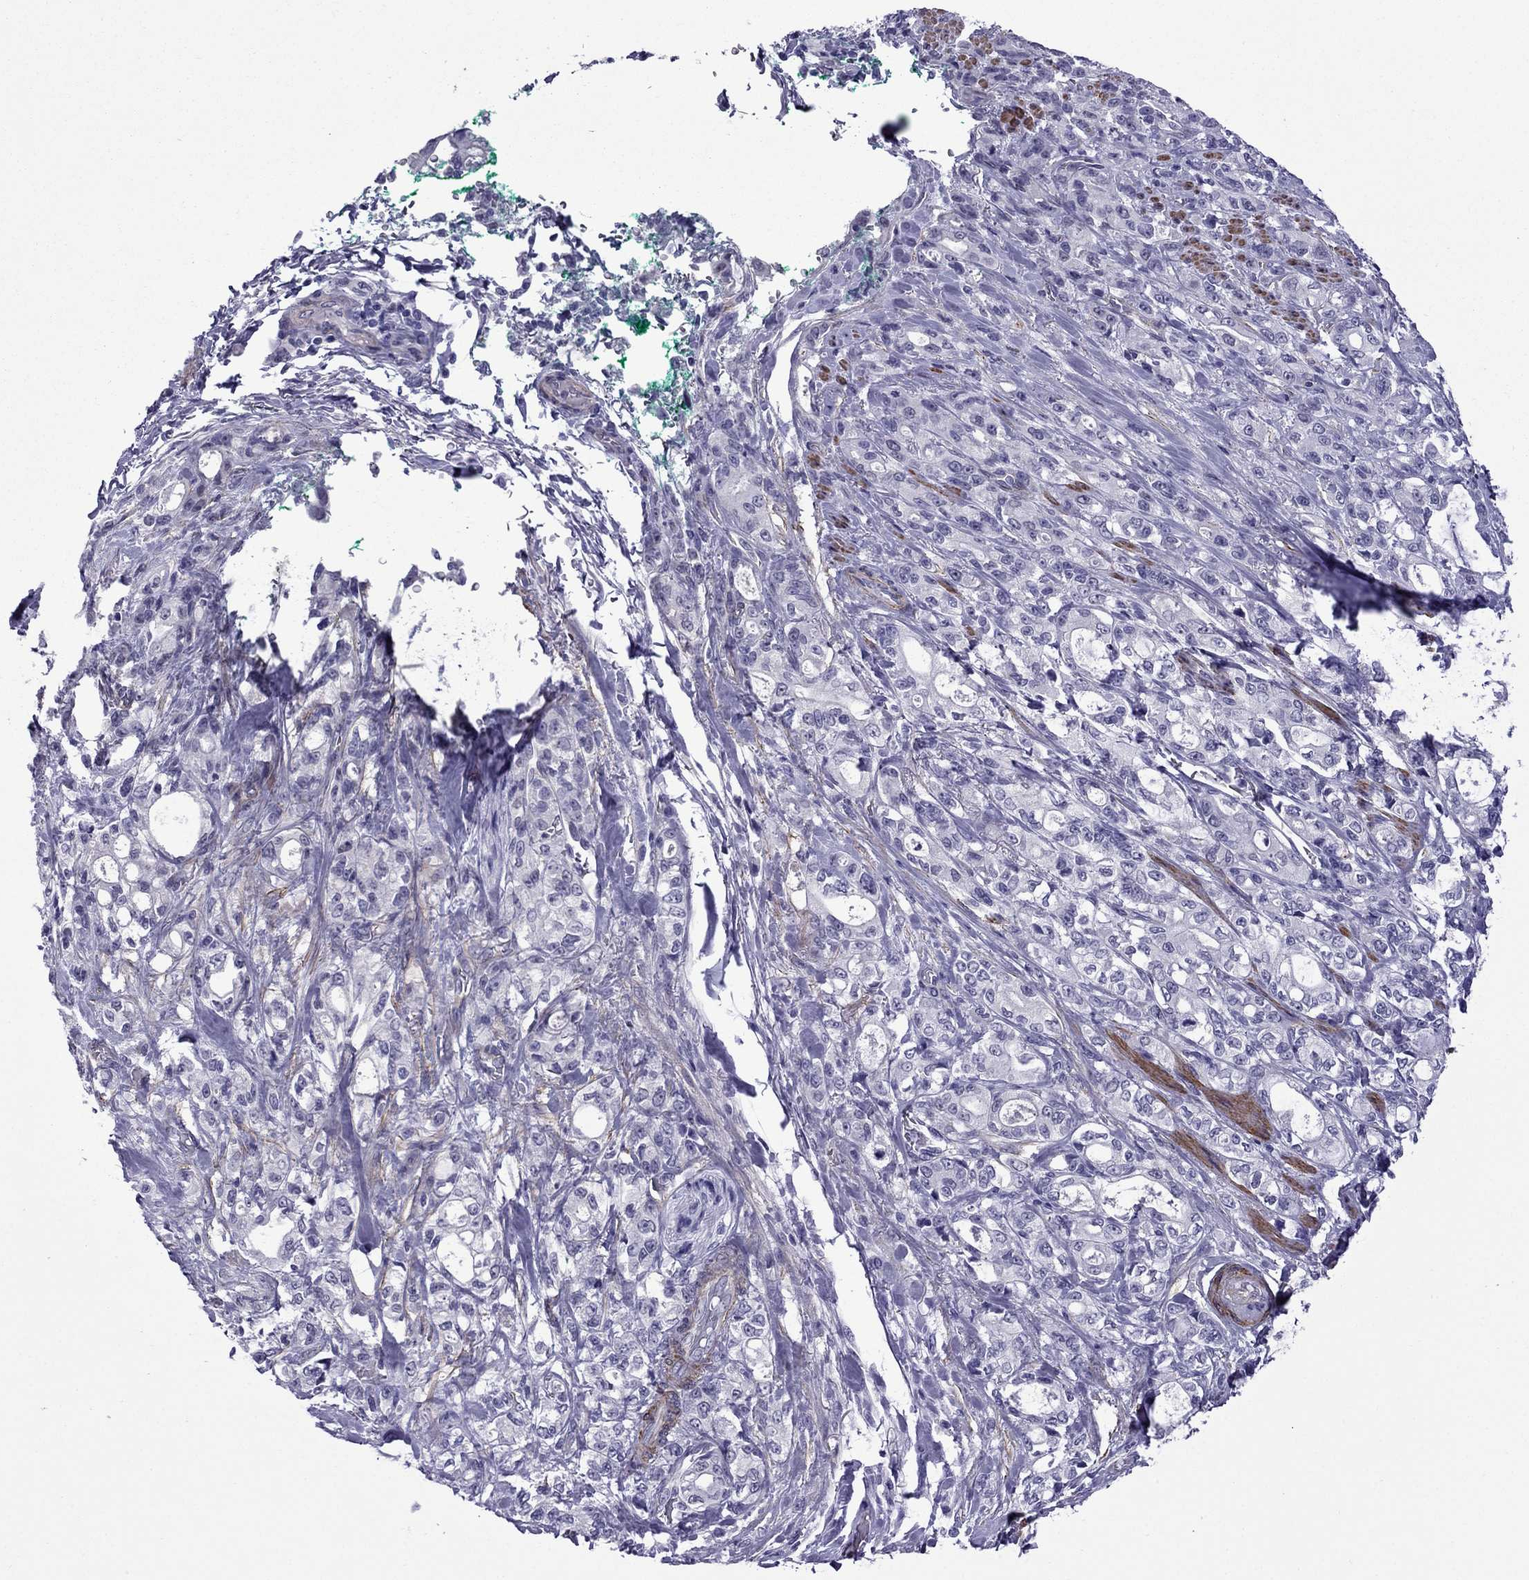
{"staining": {"intensity": "negative", "quantity": "none", "location": "none"}, "tissue": "stomach cancer", "cell_type": "Tumor cells", "image_type": "cancer", "snomed": [{"axis": "morphology", "description": "Adenocarcinoma, NOS"}, {"axis": "topography", "description": "Stomach"}], "caption": "This micrograph is of stomach cancer stained with immunohistochemistry to label a protein in brown with the nuclei are counter-stained blue. There is no staining in tumor cells.", "gene": "CHRNA5", "patient": {"sex": "male", "age": 63}}